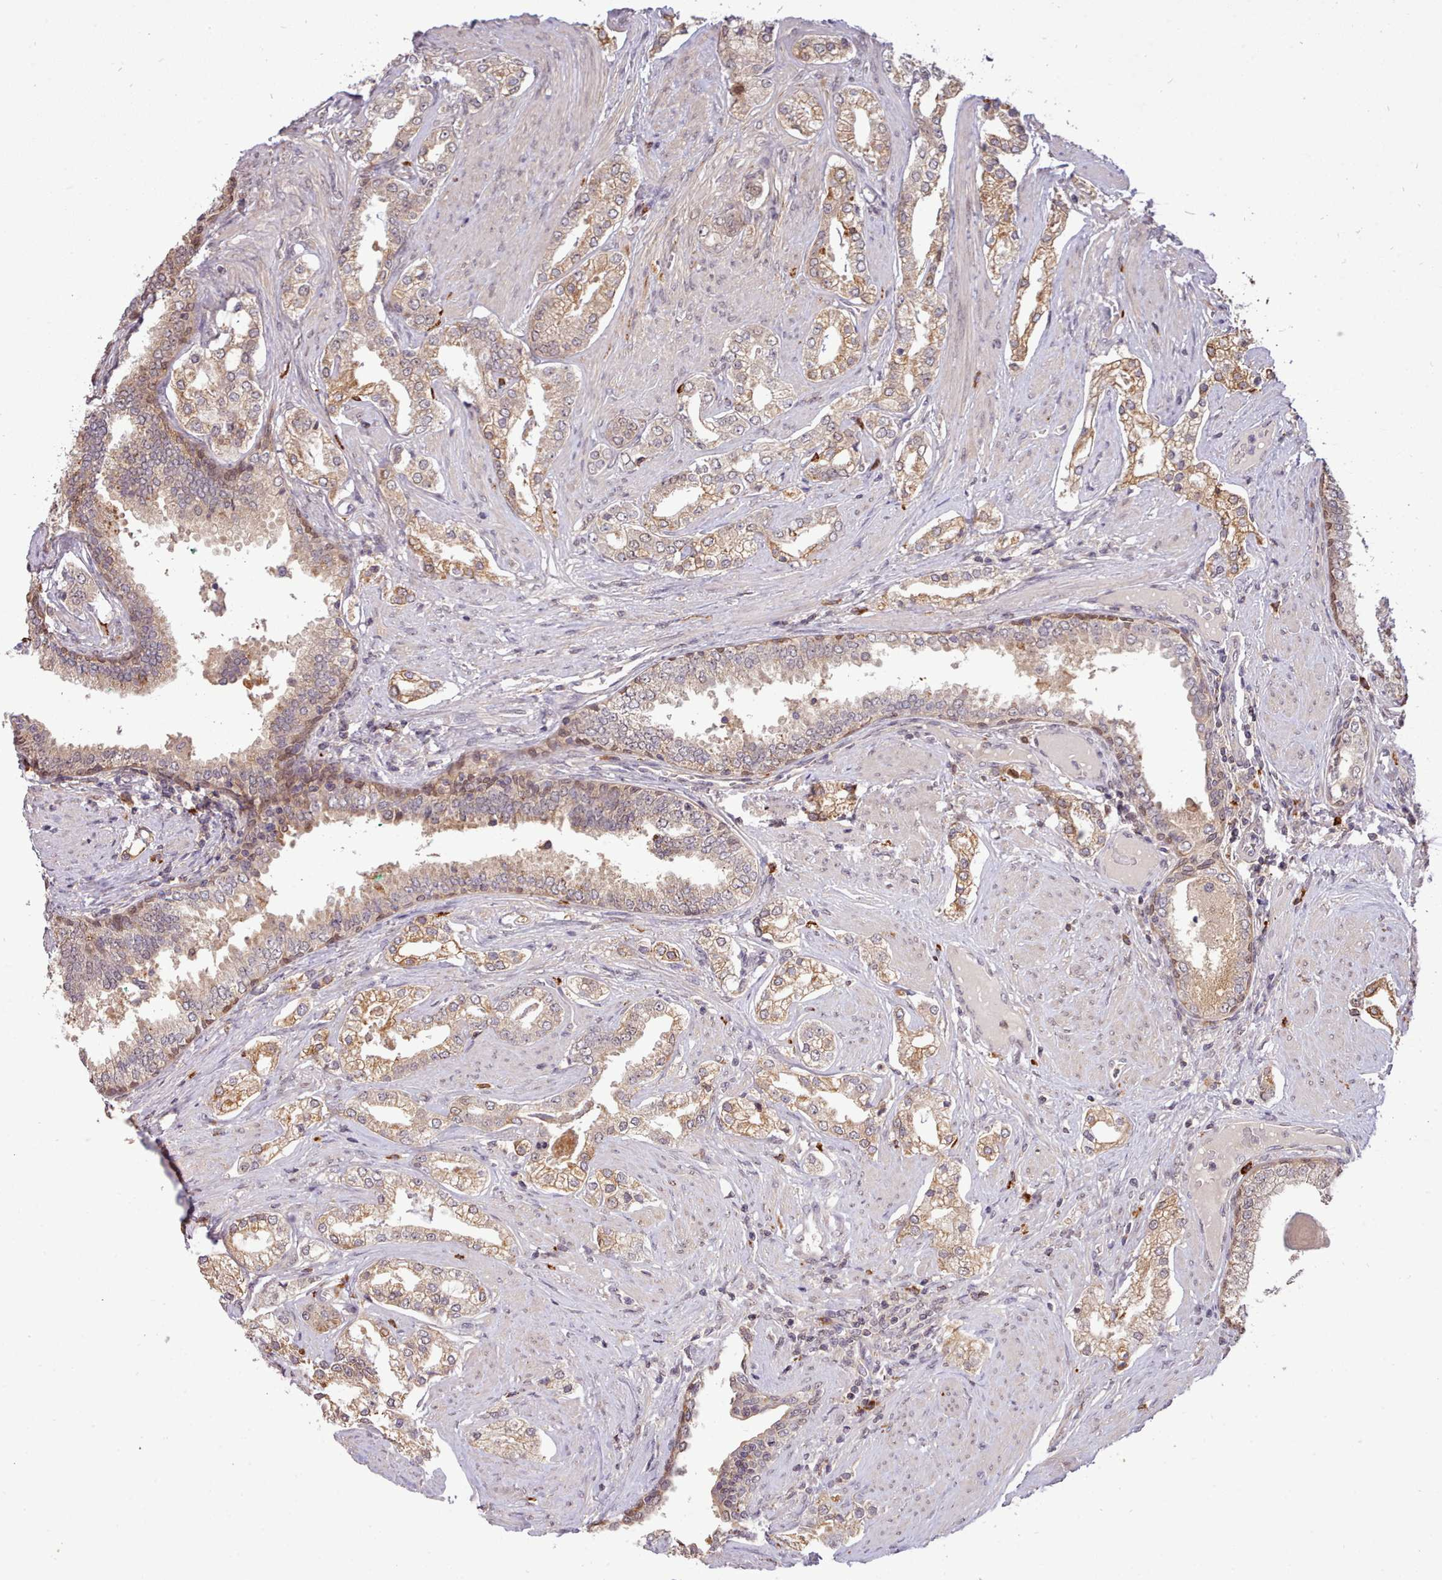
{"staining": {"intensity": "moderate", "quantity": ">75%", "location": "cytoplasmic/membranous,nuclear"}, "tissue": "prostate cancer", "cell_type": "Tumor cells", "image_type": "cancer", "snomed": [{"axis": "morphology", "description": "Adenocarcinoma, High grade"}, {"axis": "topography", "description": "Prostate"}], "caption": "IHC image of neoplastic tissue: prostate cancer stained using IHC demonstrates medium levels of moderate protein expression localized specifically in the cytoplasmic/membranous and nuclear of tumor cells, appearing as a cytoplasmic/membranous and nuclear brown color.", "gene": "ARL17A", "patient": {"sex": "male", "age": 71}}